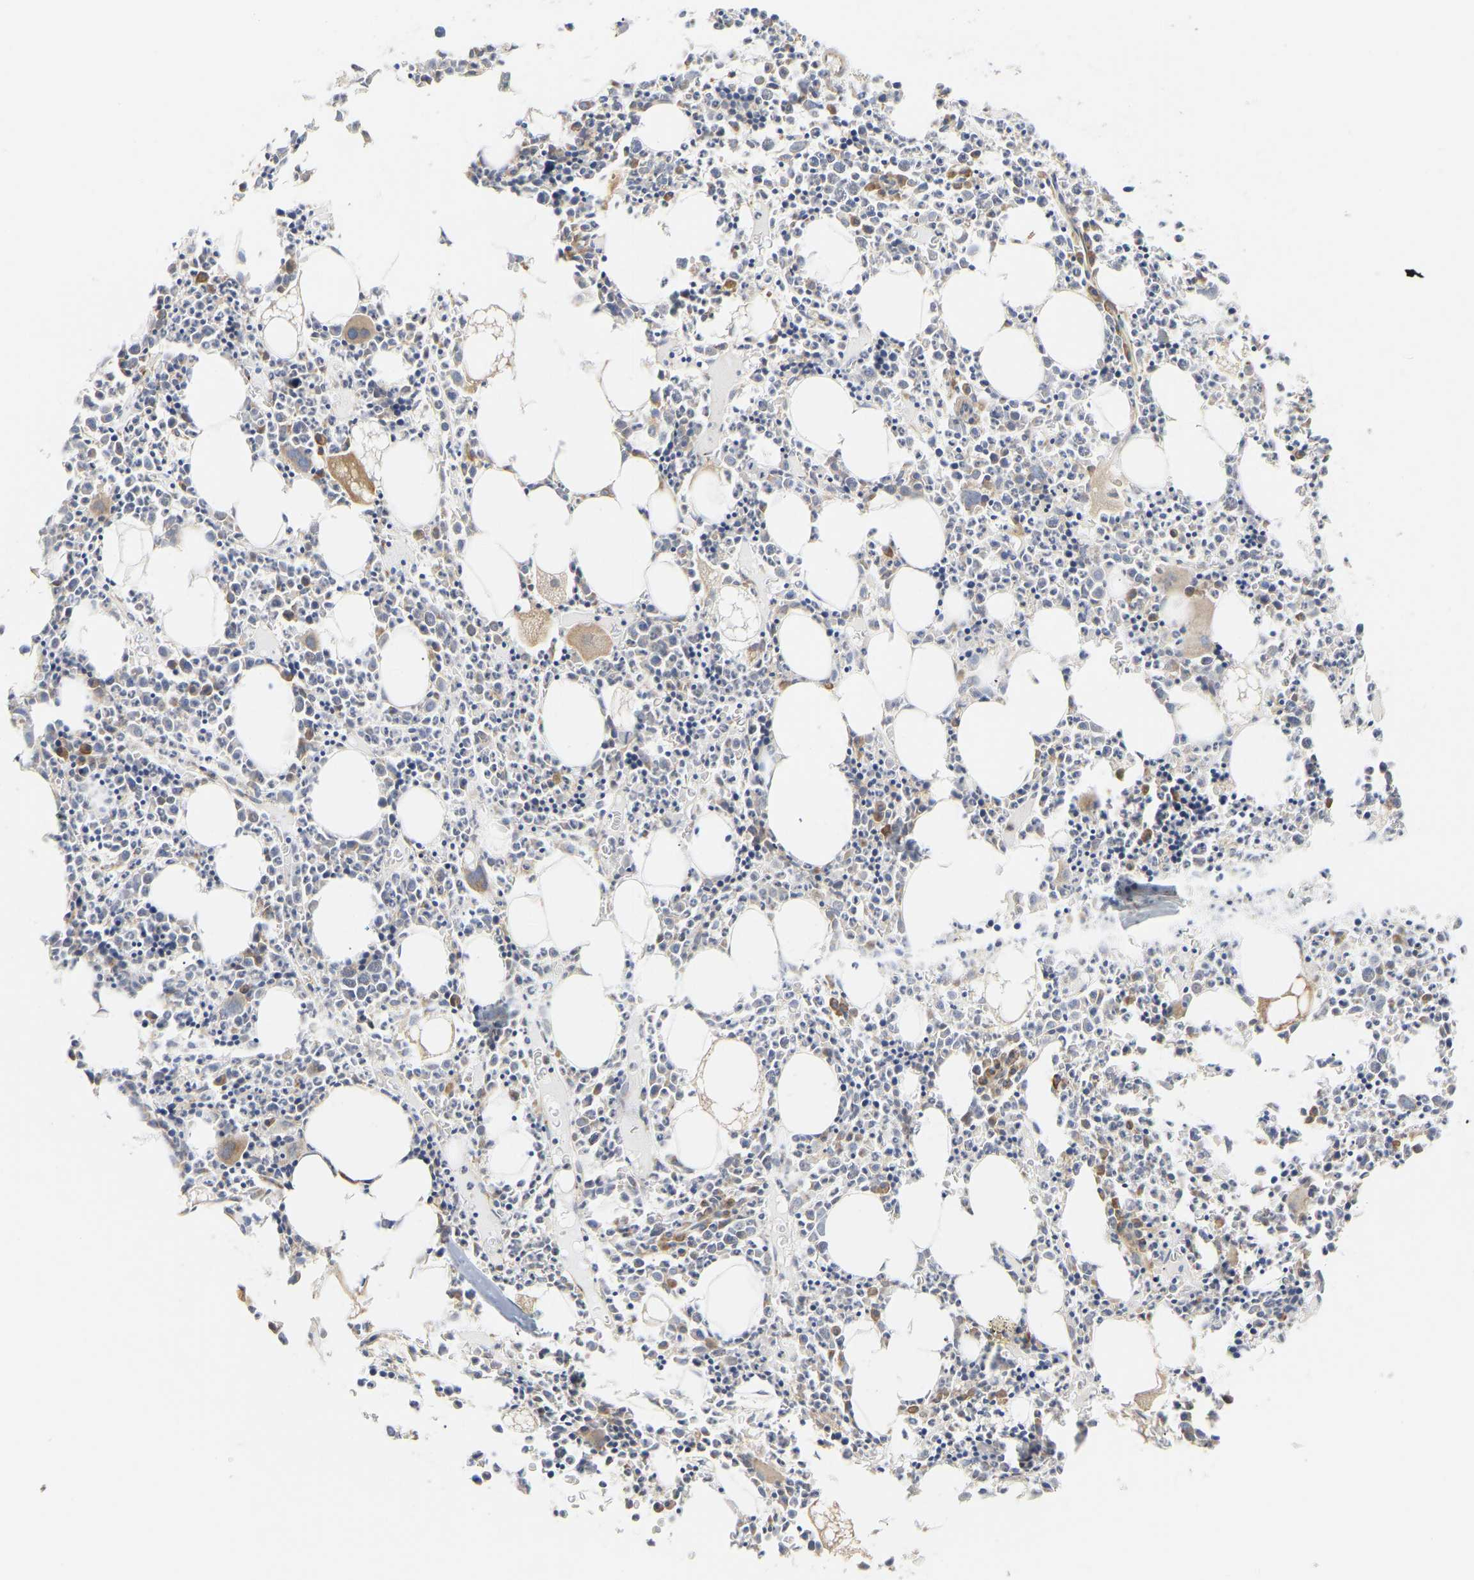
{"staining": {"intensity": "moderate", "quantity": "25%-75%", "location": "cytoplasmic/membranous"}, "tissue": "bone marrow", "cell_type": "Hematopoietic cells", "image_type": "normal", "snomed": [{"axis": "morphology", "description": "Normal tissue, NOS"}, {"axis": "morphology", "description": "Inflammation, NOS"}, {"axis": "topography", "description": "Bone marrow"}], "caption": "The immunohistochemical stain labels moderate cytoplasmic/membranous staining in hematopoietic cells of unremarkable bone marrow.", "gene": "BEND3", "patient": {"sex": "female", "age": 40}}